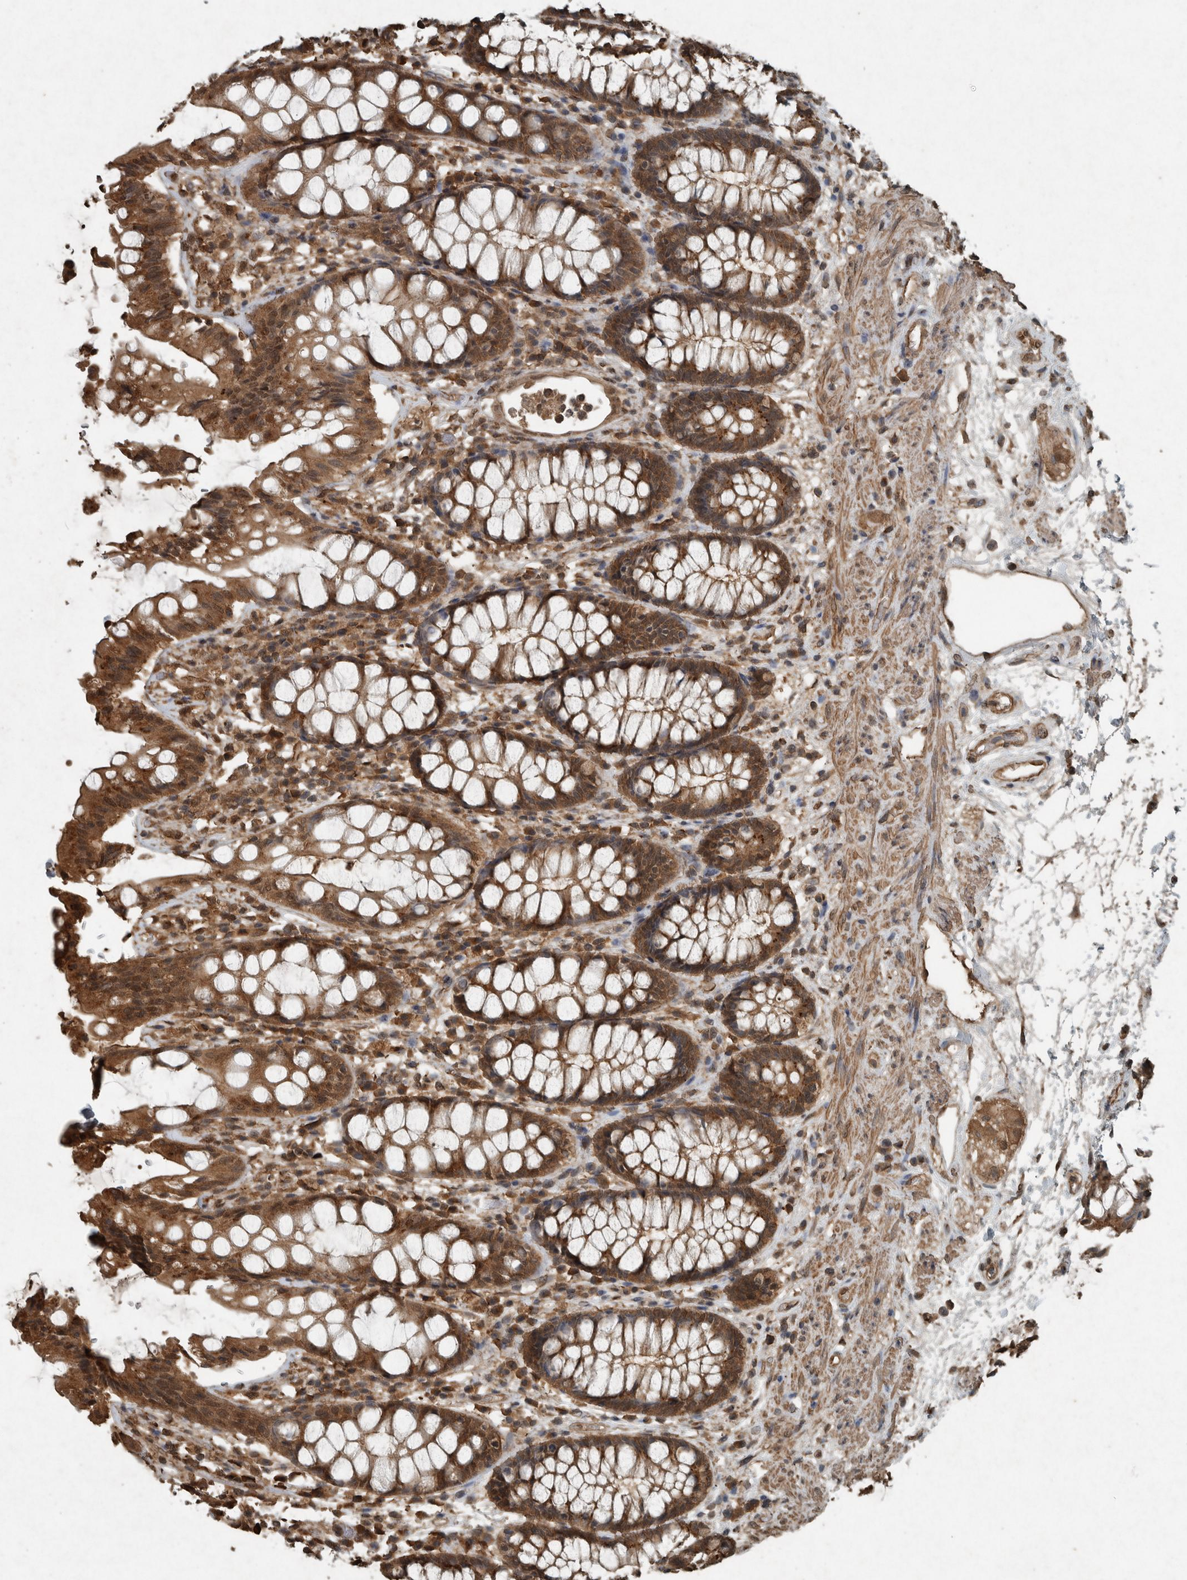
{"staining": {"intensity": "moderate", "quantity": ">75%", "location": "cytoplasmic/membranous,nuclear"}, "tissue": "rectum", "cell_type": "Glandular cells", "image_type": "normal", "snomed": [{"axis": "morphology", "description": "Normal tissue, NOS"}, {"axis": "topography", "description": "Rectum"}], "caption": "Normal rectum was stained to show a protein in brown. There is medium levels of moderate cytoplasmic/membranous,nuclear staining in about >75% of glandular cells. (brown staining indicates protein expression, while blue staining denotes nuclei).", "gene": "ARHGEF12", "patient": {"sex": "male", "age": 64}}